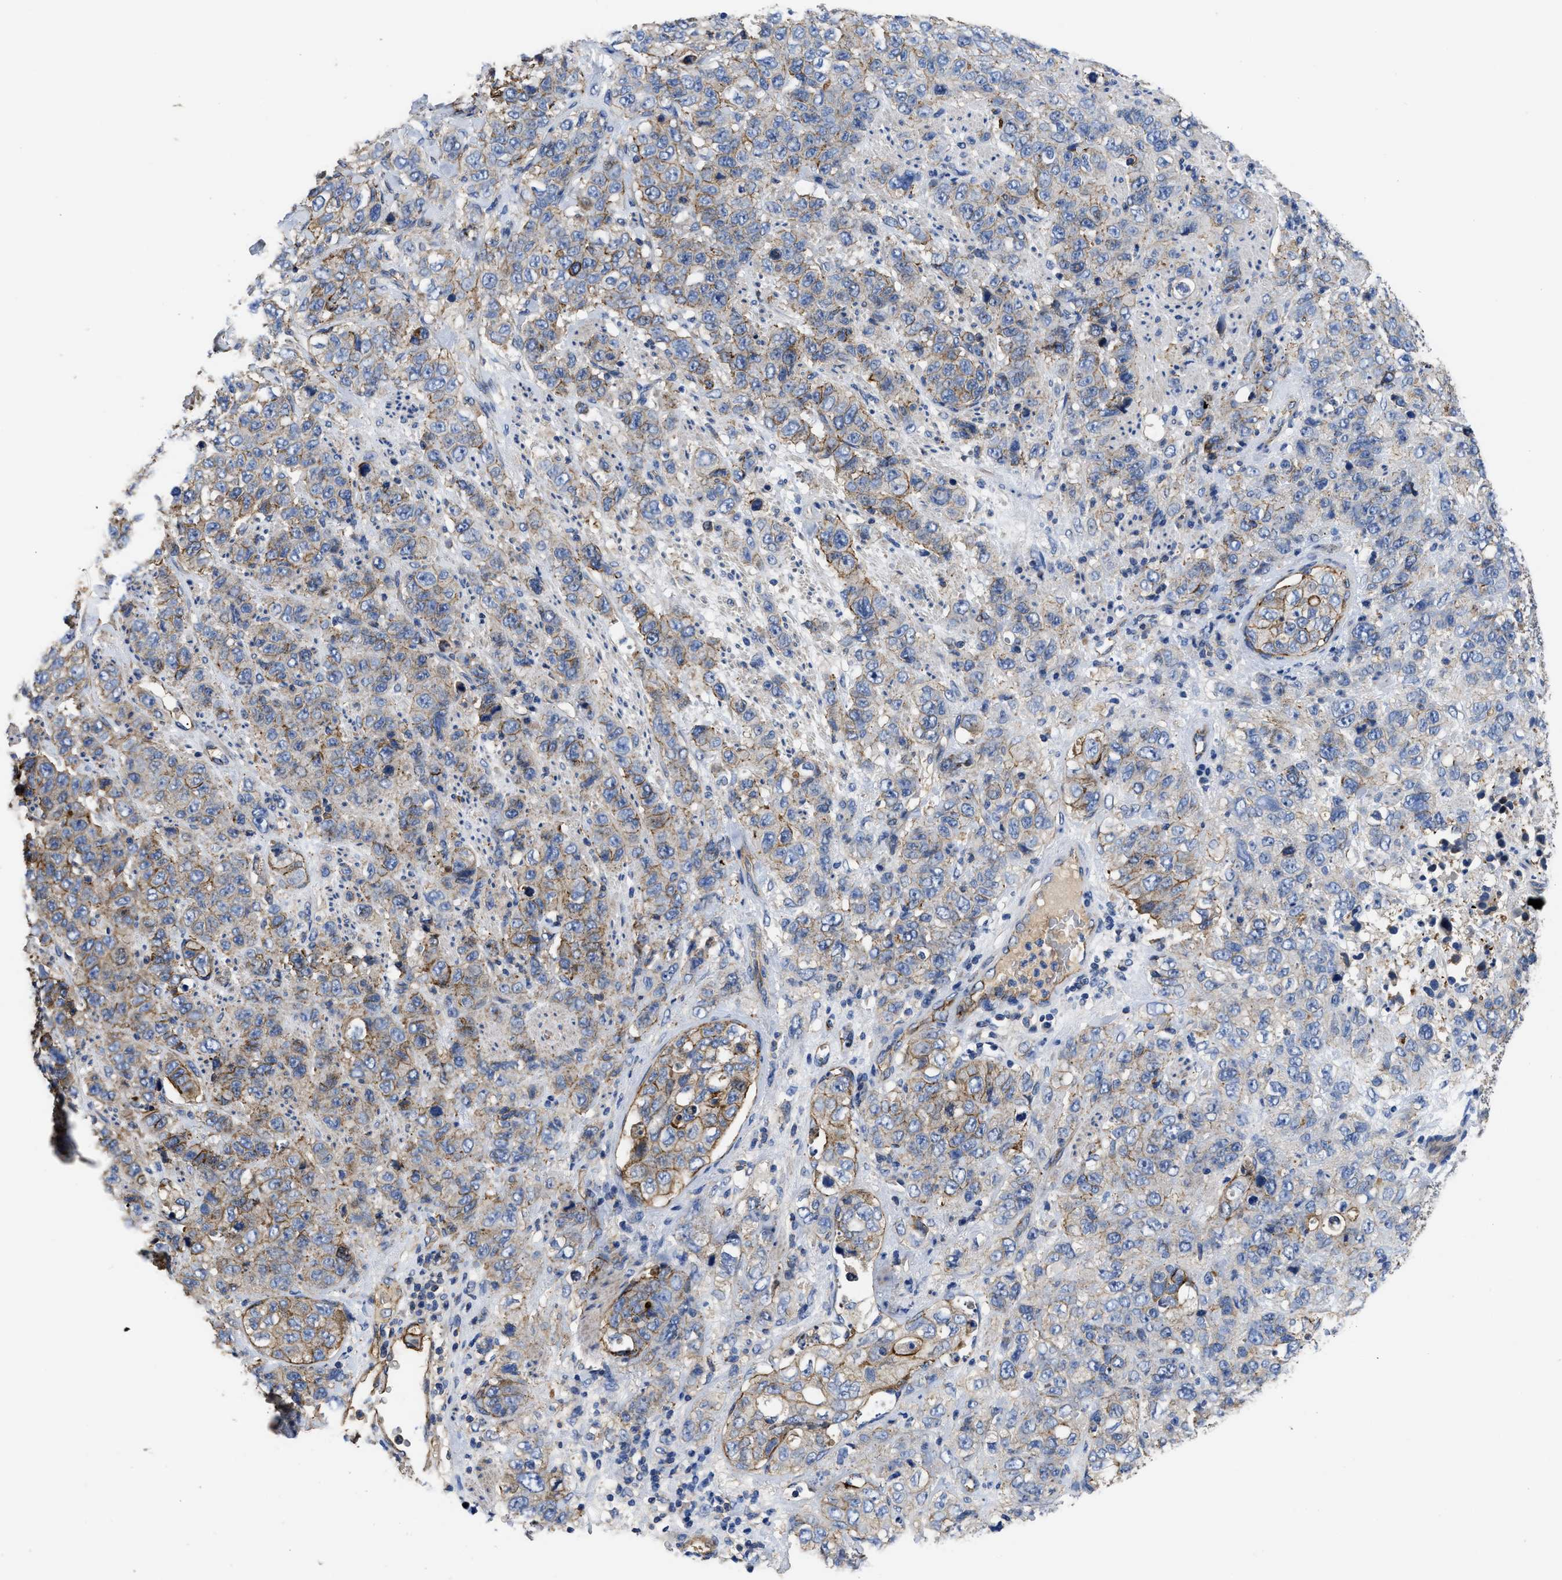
{"staining": {"intensity": "weak", "quantity": "25%-75%", "location": "cytoplasmic/membranous"}, "tissue": "stomach cancer", "cell_type": "Tumor cells", "image_type": "cancer", "snomed": [{"axis": "morphology", "description": "Adenocarcinoma, NOS"}, {"axis": "topography", "description": "Stomach"}], "caption": "Protein staining by immunohistochemistry (IHC) displays weak cytoplasmic/membranous staining in approximately 25%-75% of tumor cells in adenocarcinoma (stomach). (IHC, brightfield microscopy, high magnification).", "gene": "USP4", "patient": {"sex": "male", "age": 48}}